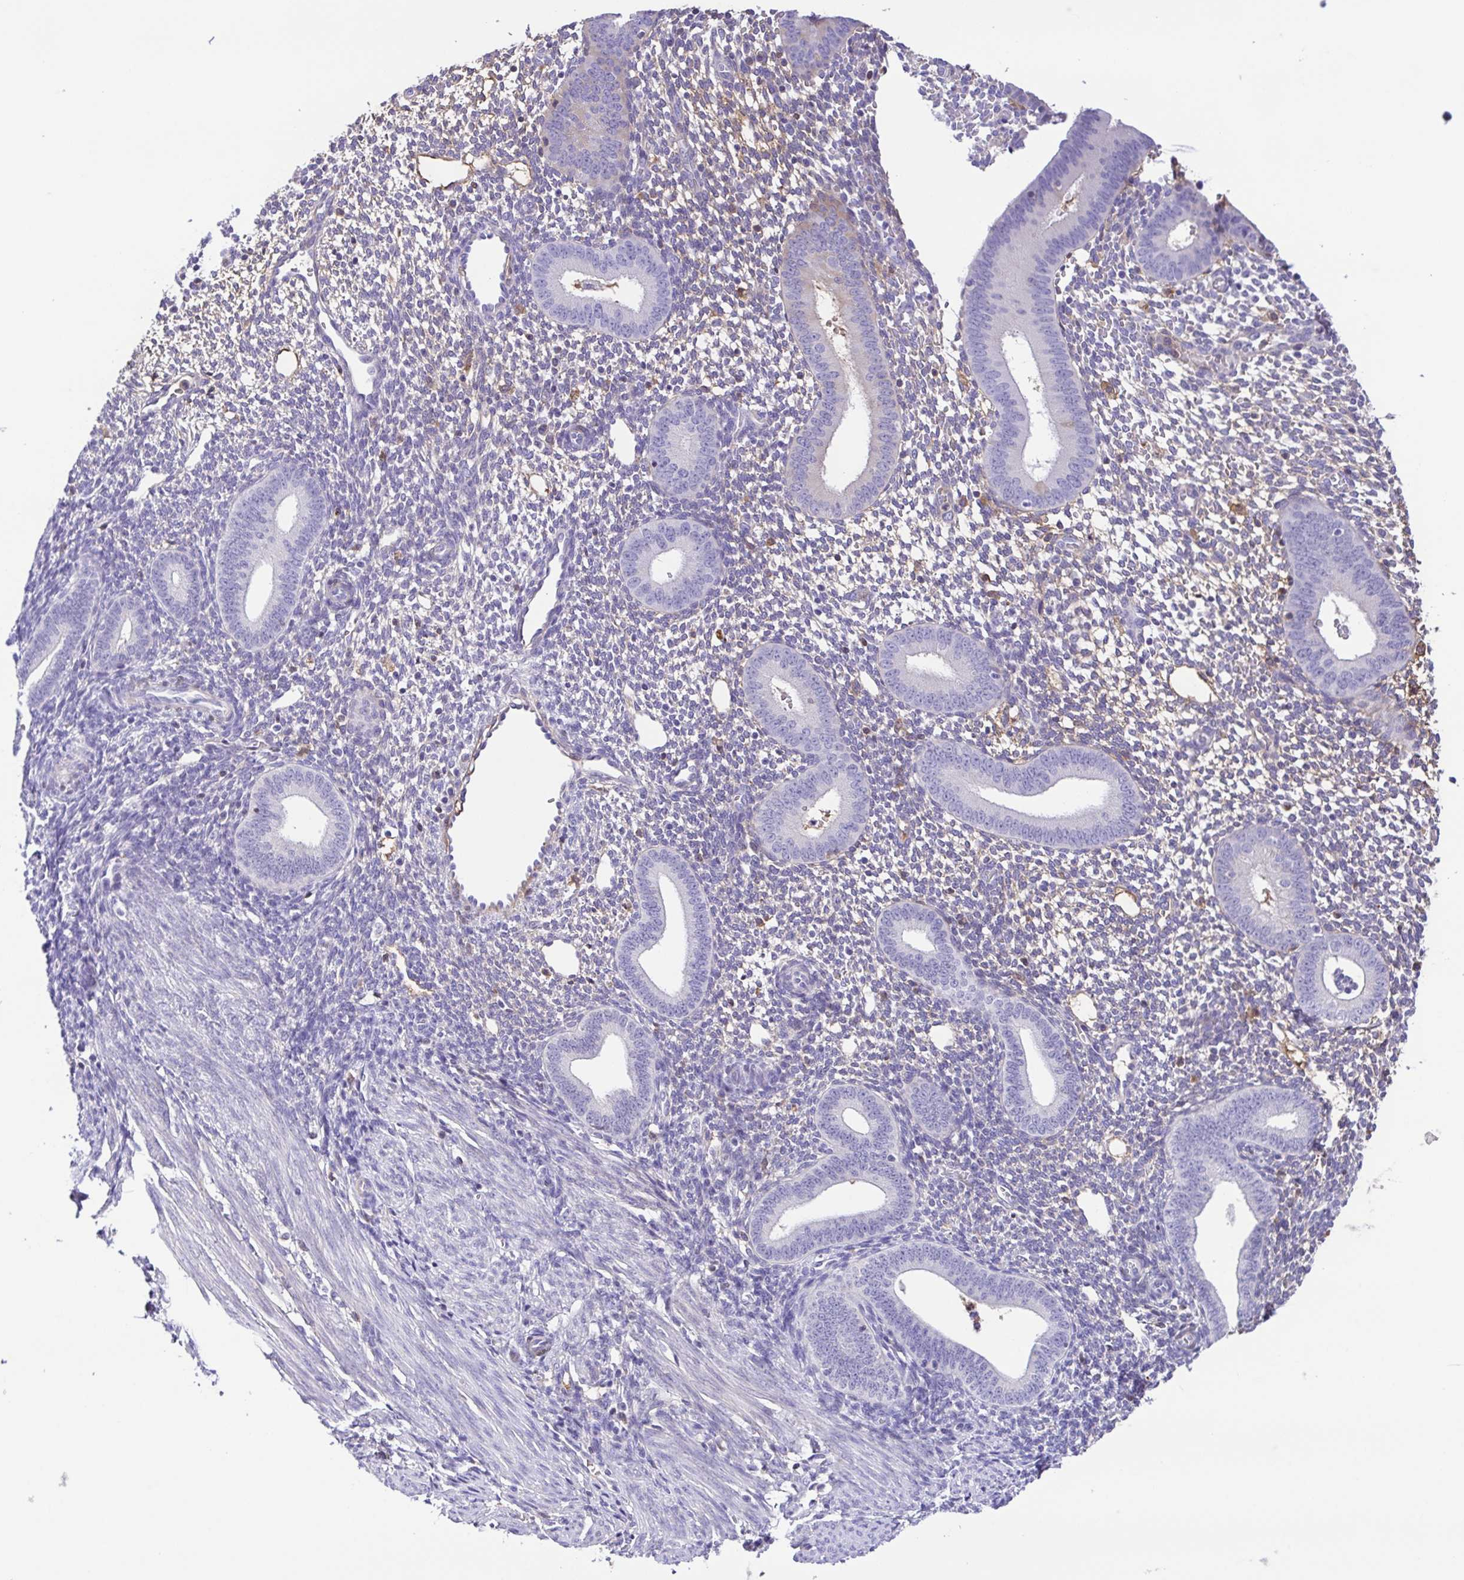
{"staining": {"intensity": "negative", "quantity": "none", "location": "none"}, "tissue": "endometrium", "cell_type": "Cells in endometrial stroma", "image_type": "normal", "snomed": [{"axis": "morphology", "description": "Normal tissue, NOS"}, {"axis": "topography", "description": "Endometrium"}], "caption": "IHC histopathology image of unremarkable endometrium stained for a protein (brown), which exhibits no positivity in cells in endometrial stroma.", "gene": "IGFL1", "patient": {"sex": "female", "age": 40}}